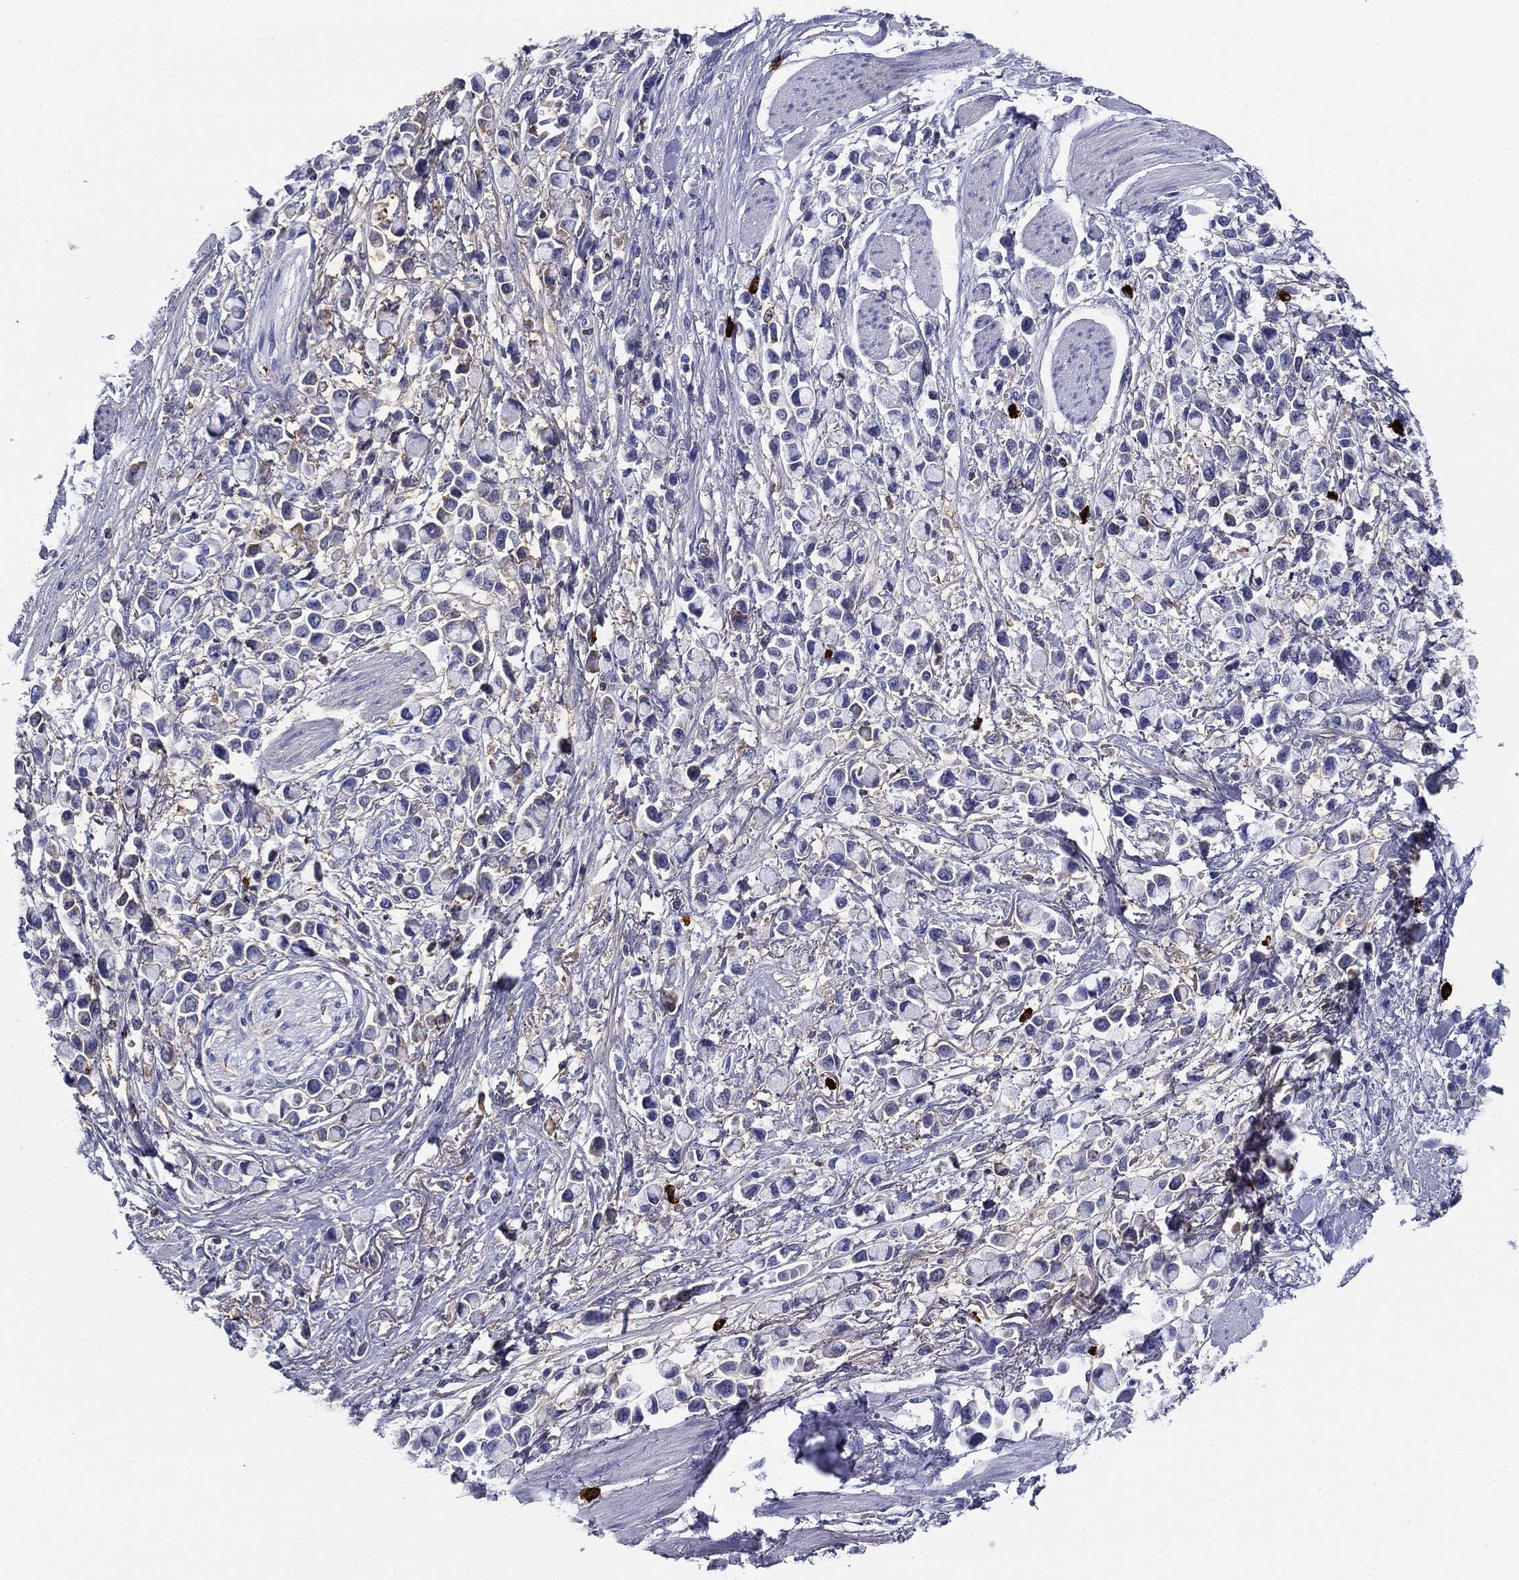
{"staining": {"intensity": "negative", "quantity": "none", "location": "none"}, "tissue": "stomach cancer", "cell_type": "Tumor cells", "image_type": "cancer", "snomed": [{"axis": "morphology", "description": "Adenocarcinoma, NOS"}, {"axis": "topography", "description": "Stomach"}], "caption": "Human adenocarcinoma (stomach) stained for a protein using IHC displays no staining in tumor cells.", "gene": "CD40LG", "patient": {"sex": "female", "age": 81}}